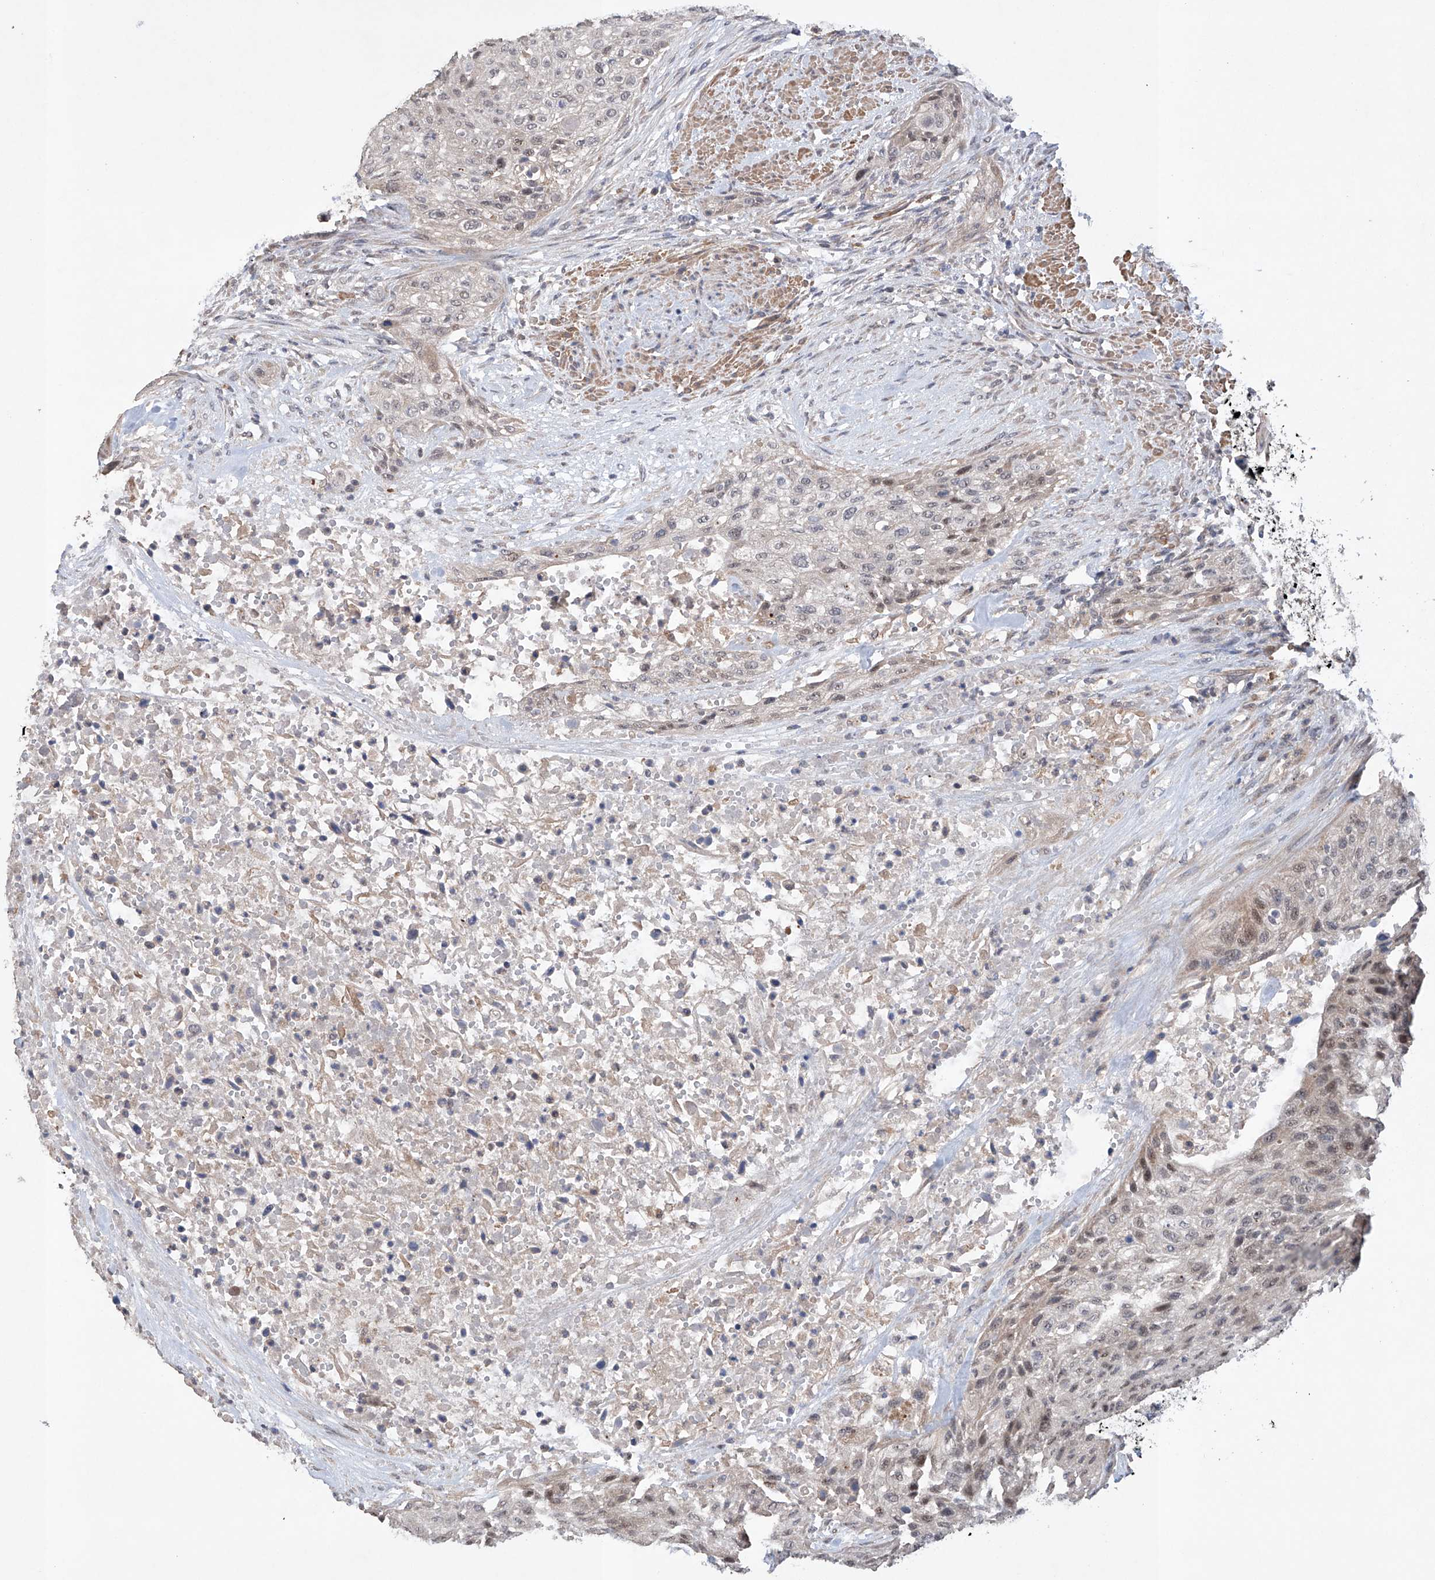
{"staining": {"intensity": "moderate", "quantity": "<25%", "location": "nuclear"}, "tissue": "urothelial cancer", "cell_type": "Tumor cells", "image_type": "cancer", "snomed": [{"axis": "morphology", "description": "Urothelial carcinoma, High grade"}, {"axis": "topography", "description": "Urinary bladder"}], "caption": "Tumor cells show low levels of moderate nuclear staining in approximately <25% of cells in human urothelial cancer.", "gene": "AFG1L", "patient": {"sex": "male", "age": 35}}